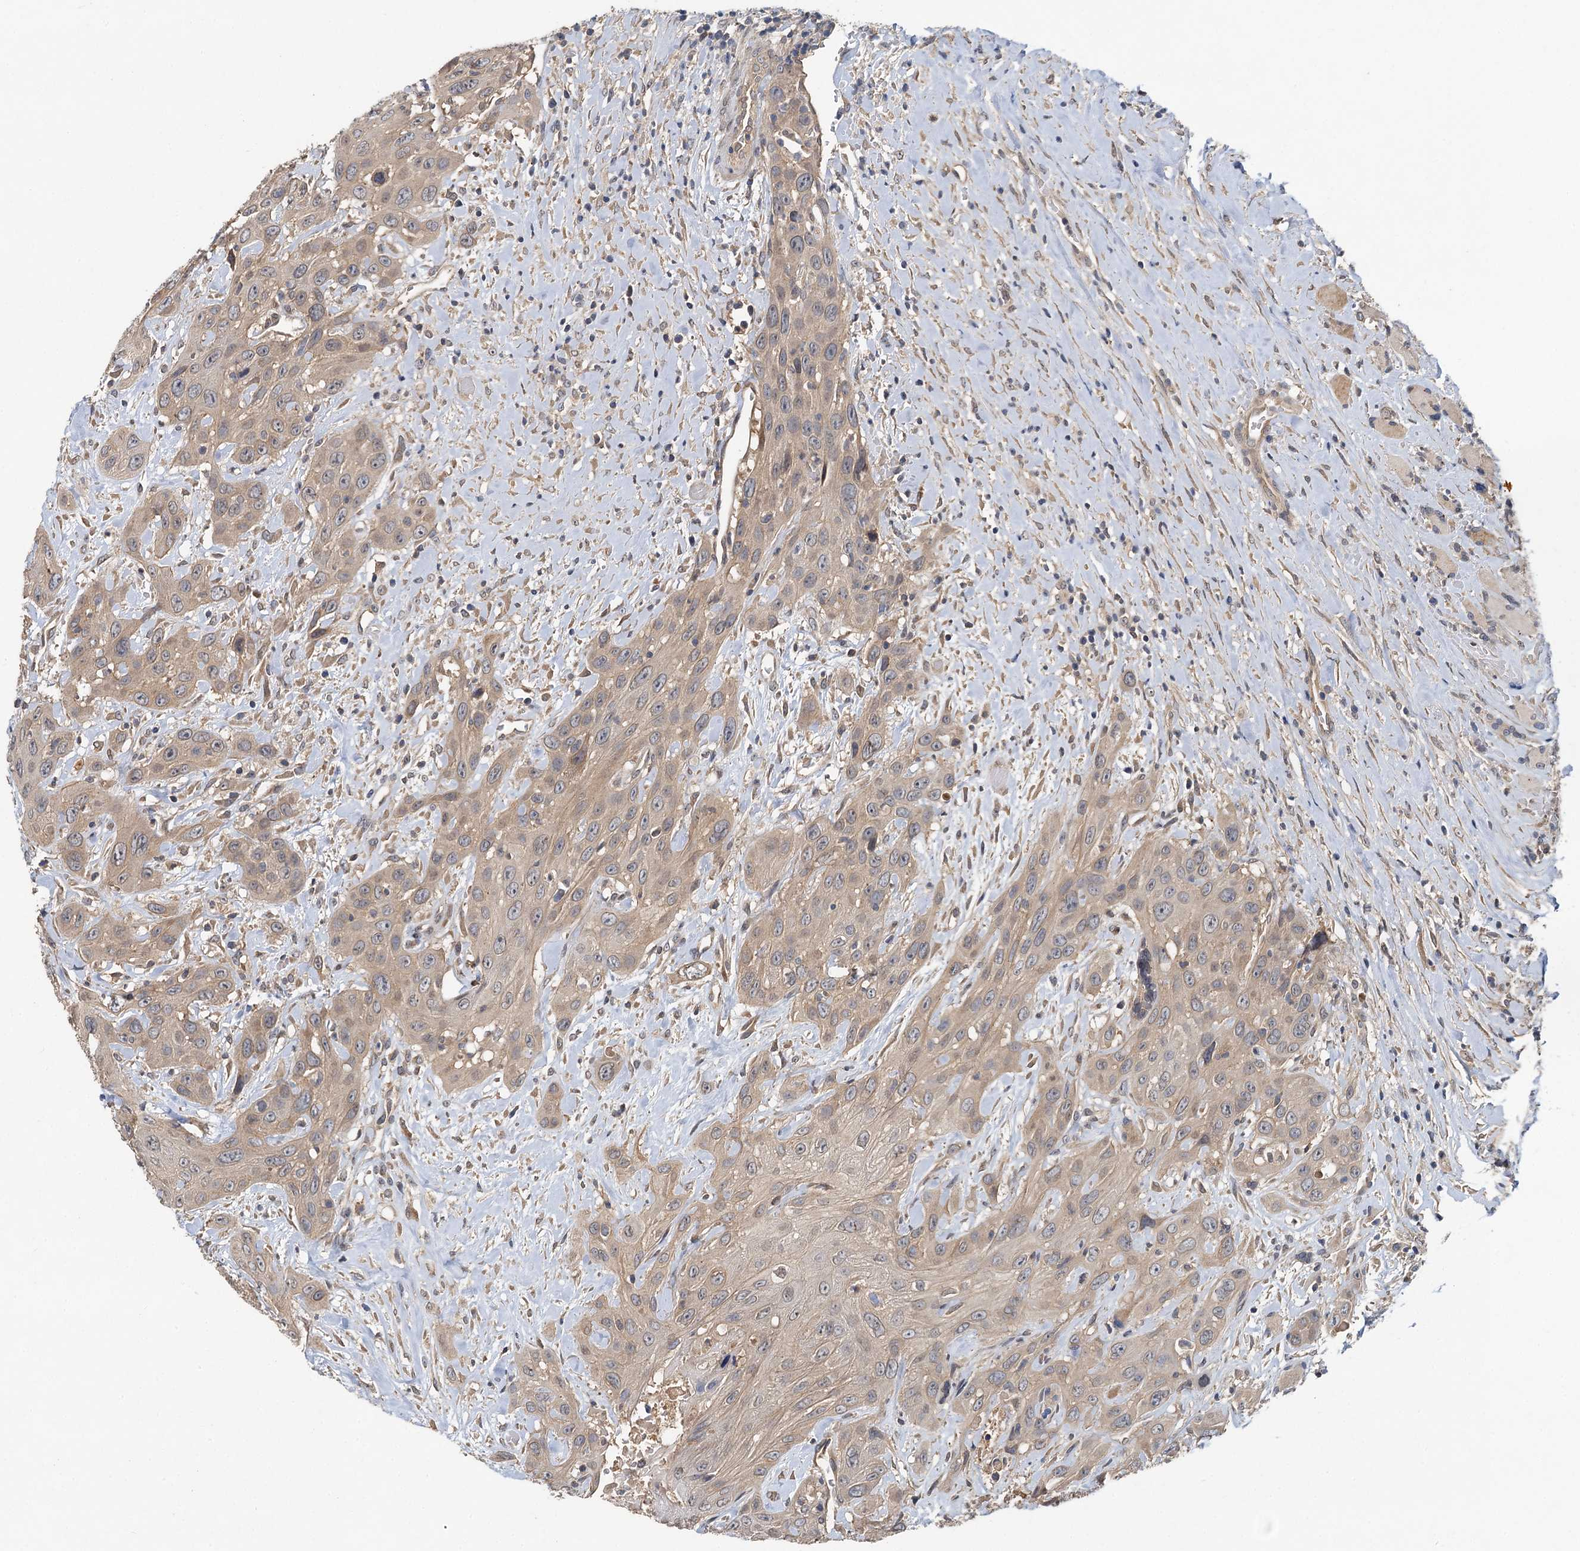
{"staining": {"intensity": "weak", "quantity": ">75%", "location": "cytoplasmic/membranous"}, "tissue": "head and neck cancer", "cell_type": "Tumor cells", "image_type": "cancer", "snomed": [{"axis": "morphology", "description": "Squamous cell carcinoma, NOS"}, {"axis": "topography", "description": "Head-Neck"}], "caption": "This image shows squamous cell carcinoma (head and neck) stained with immunohistochemistry to label a protein in brown. The cytoplasmic/membranous of tumor cells show weak positivity for the protein. Nuclei are counter-stained blue.", "gene": "ZNF324", "patient": {"sex": "male", "age": 81}}